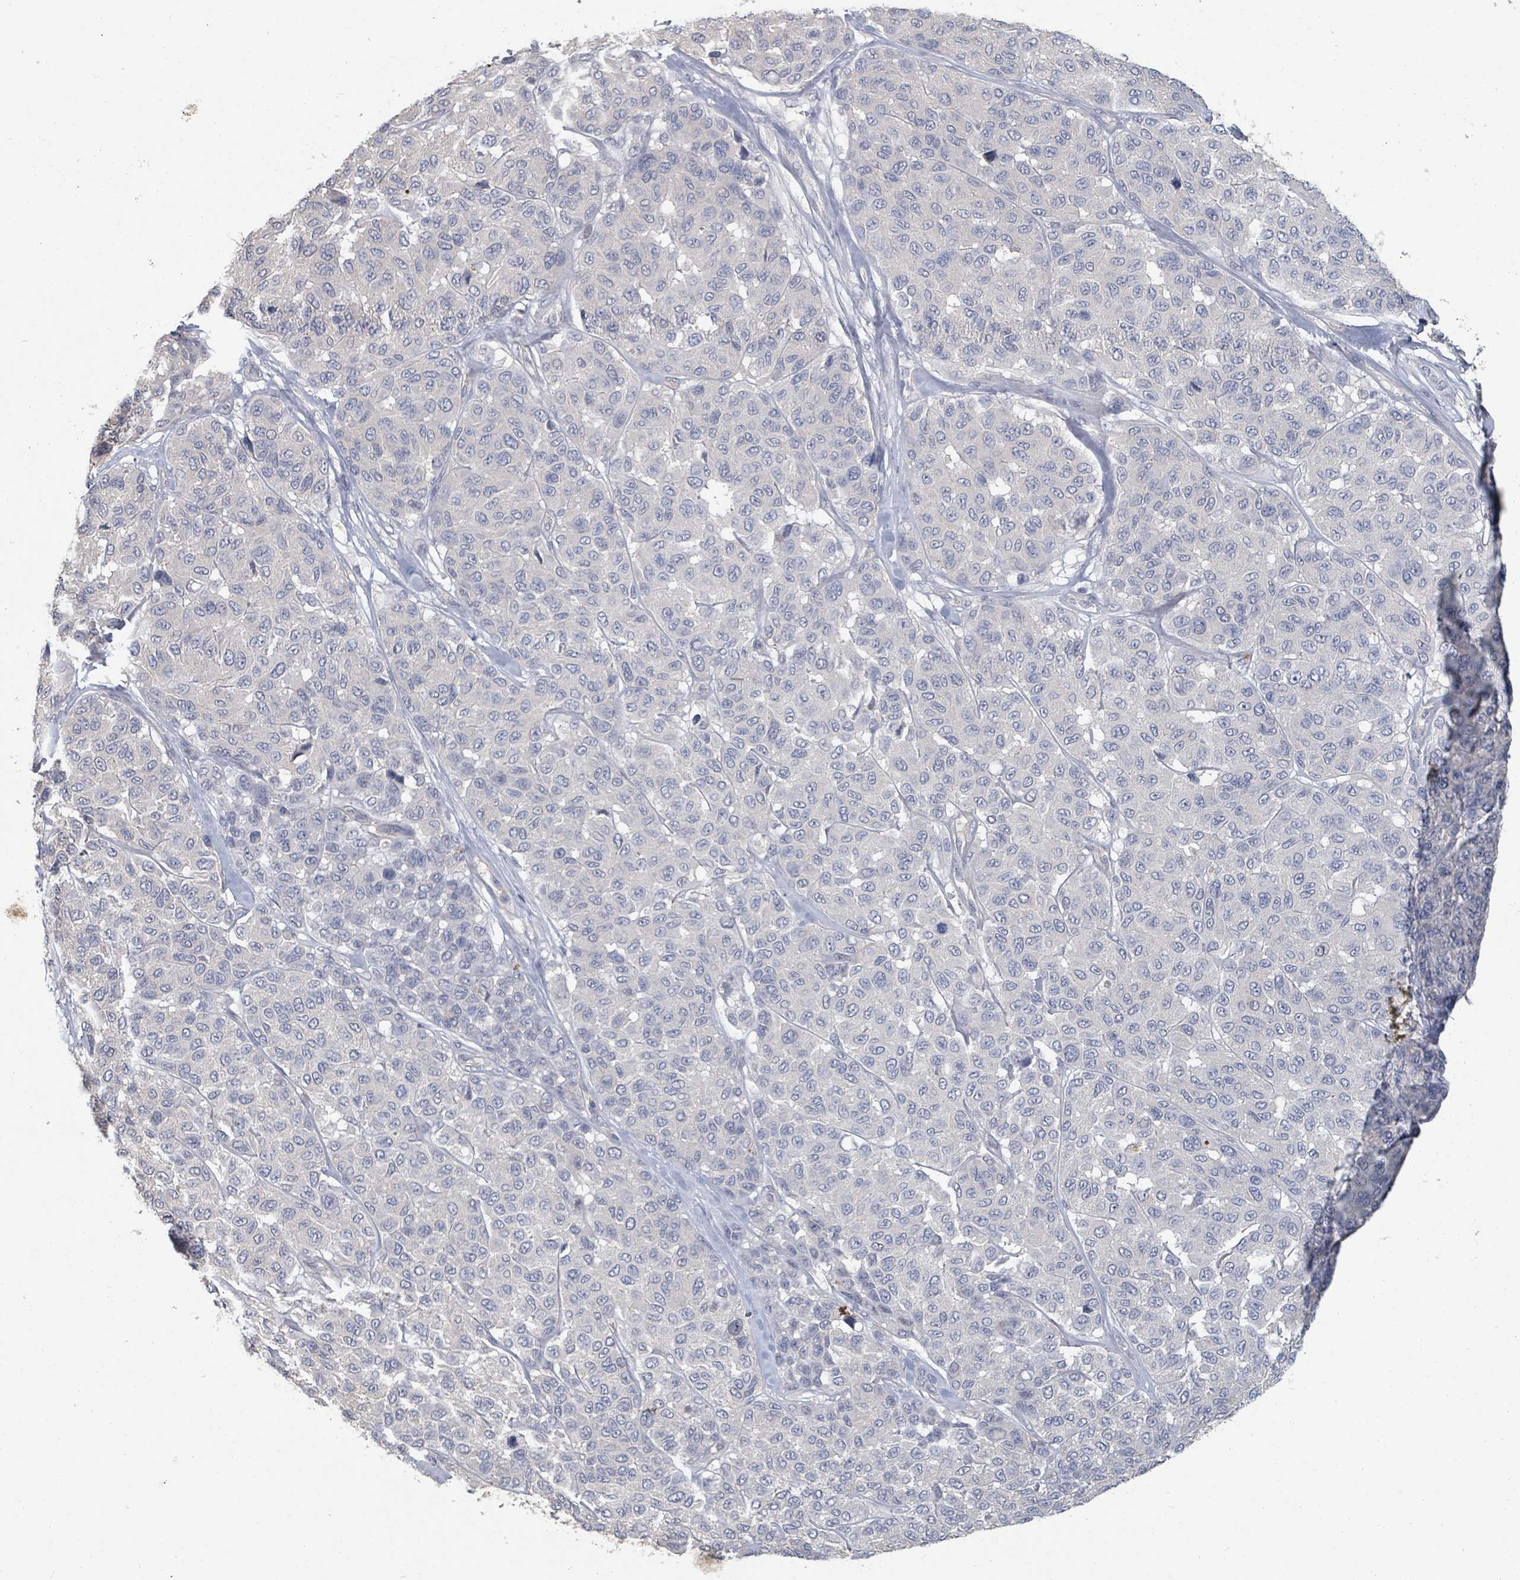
{"staining": {"intensity": "negative", "quantity": "none", "location": "none"}, "tissue": "melanoma", "cell_type": "Tumor cells", "image_type": "cancer", "snomed": [{"axis": "morphology", "description": "Malignant melanoma, NOS"}, {"axis": "topography", "description": "Skin"}], "caption": "Tumor cells are negative for brown protein staining in melanoma.", "gene": "PLAUR", "patient": {"sex": "female", "age": 66}}